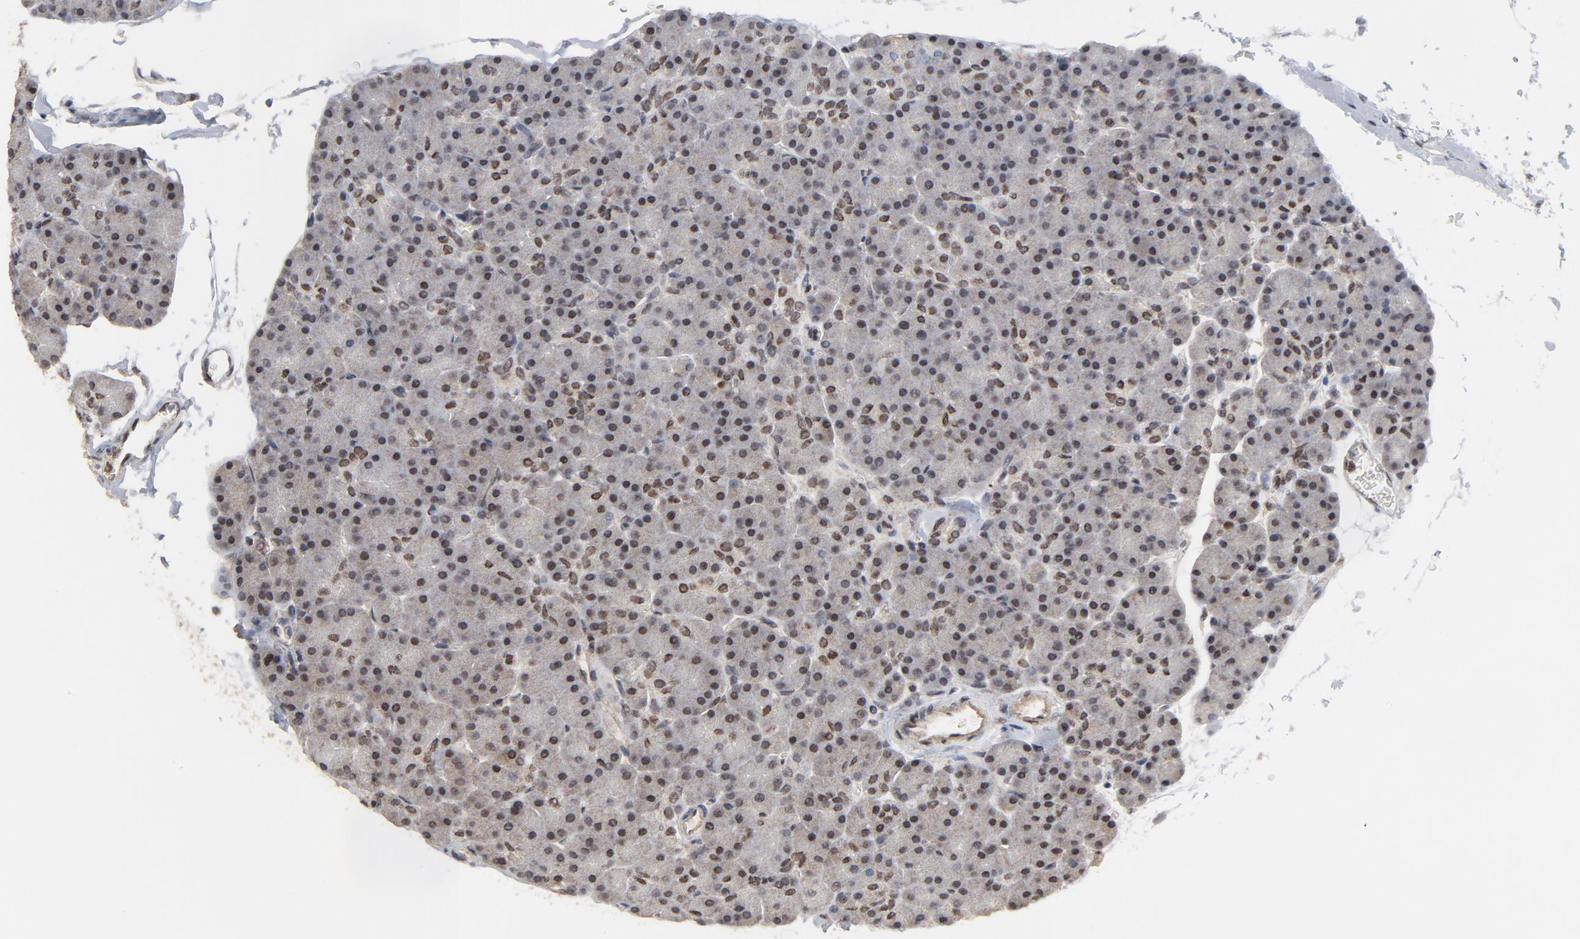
{"staining": {"intensity": "moderate", "quantity": ">75%", "location": "cytoplasmic/membranous,nuclear"}, "tissue": "pancreas", "cell_type": "Exocrine glandular cells", "image_type": "normal", "snomed": [{"axis": "morphology", "description": "Normal tissue, NOS"}, {"axis": "topography", "description": "Pancreas"}], "caption": "A medium amount of moderate cytoplasmic/membranous,nuclear staining is identified in approximately >75% of exocrine glandular cells in benign pancreas. The protein of interest is stained brown, and the nuclei are stained in blue (DAB IHC with brightfield microscopy, high magnification).", "gene": "TP53RK", "patient": {"sex": "female", "age": 43}}